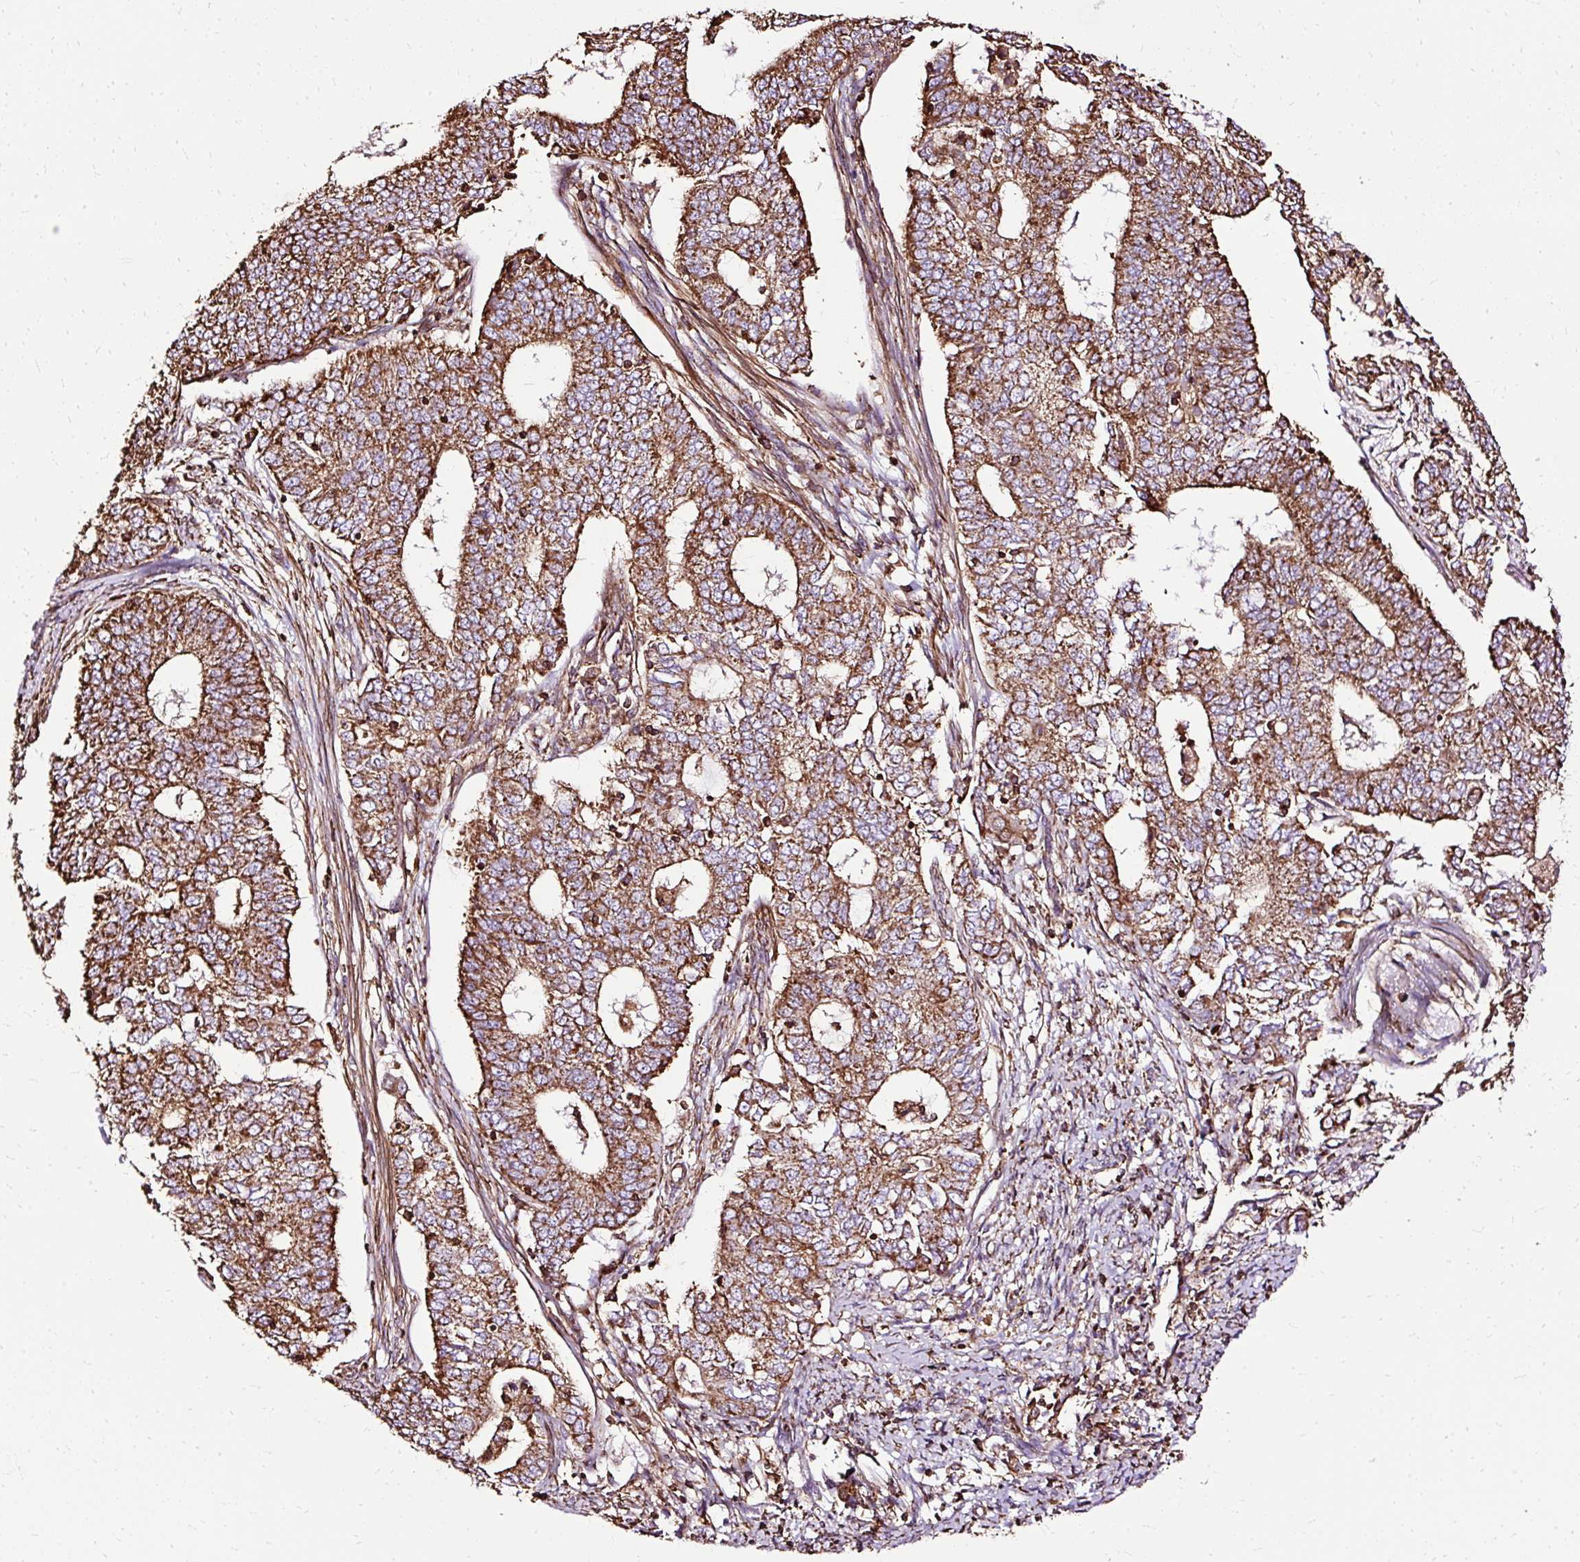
{"staining": {"intensity": "strong", "quantity": ">75%", "location": "cytoplasmic/membranous"}, "tissue": "endometrial cancer", "cell_type": "Tumor cells", "image_type": "cancer", "snomed": [{"axis": "morphology", "description": "Adenocarcinoma, NOS"}, {"axis": "topography", "description": "Endometrium"}], "caption": "Protein staining displays strong cytoplasmic/membranous positivity in about >75% of tumor cells in endometrial adenocarcinoma.", "gene": "KLHL11", "patient": {"sex": "female", "age": 62}}